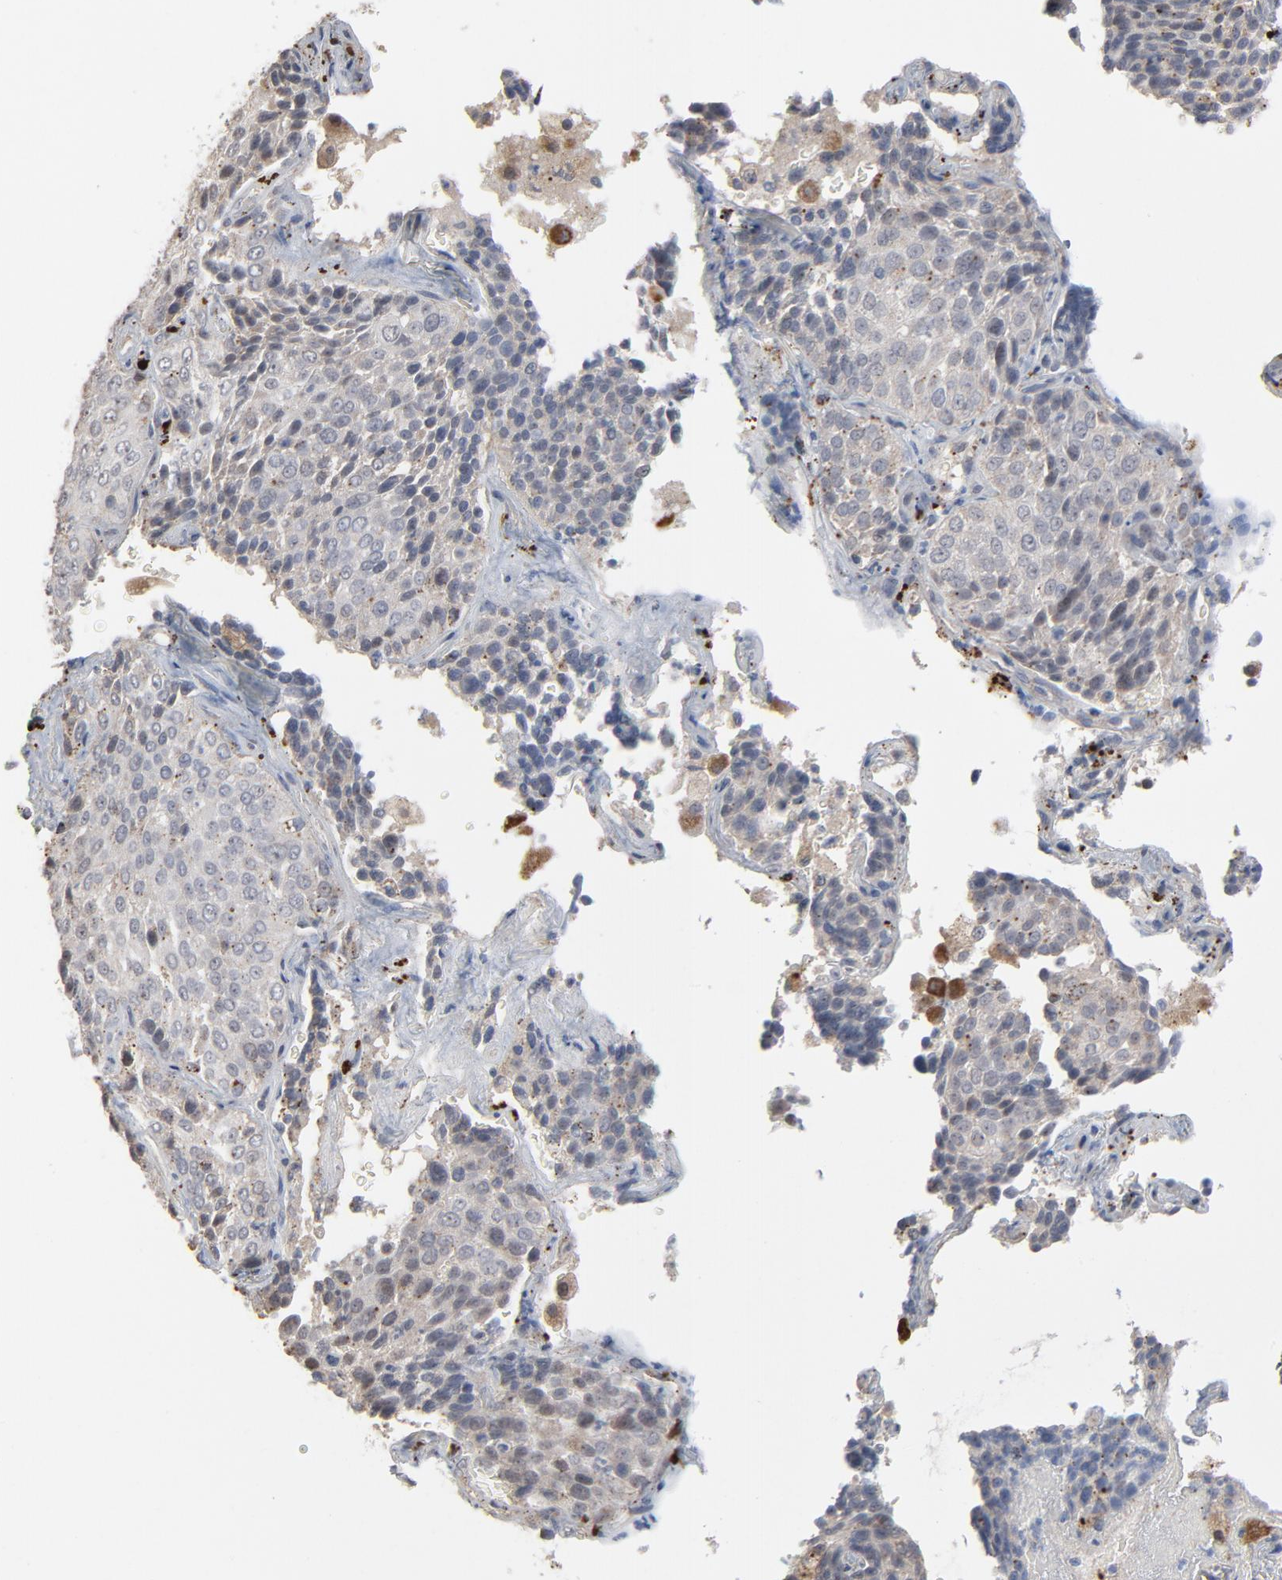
{"staining": {"intensity": "negative", "quantity": "none", "location": "none"}, "tissue": "lung cancer", "cell_type": "Tumor cells", "image_type": "cancer", "snomed": [{"axis": "morphology", "description": "Squamous cell carcinoma, NOS"}, {"axis": "topography", "description": "Lung"}], "caption": "Immunohistochemistry of squamous cell carcinoma (lung) shows no expression in tumor cells.", "gene": "POMT2", "patient": {"sex": "male", "age": 54}}